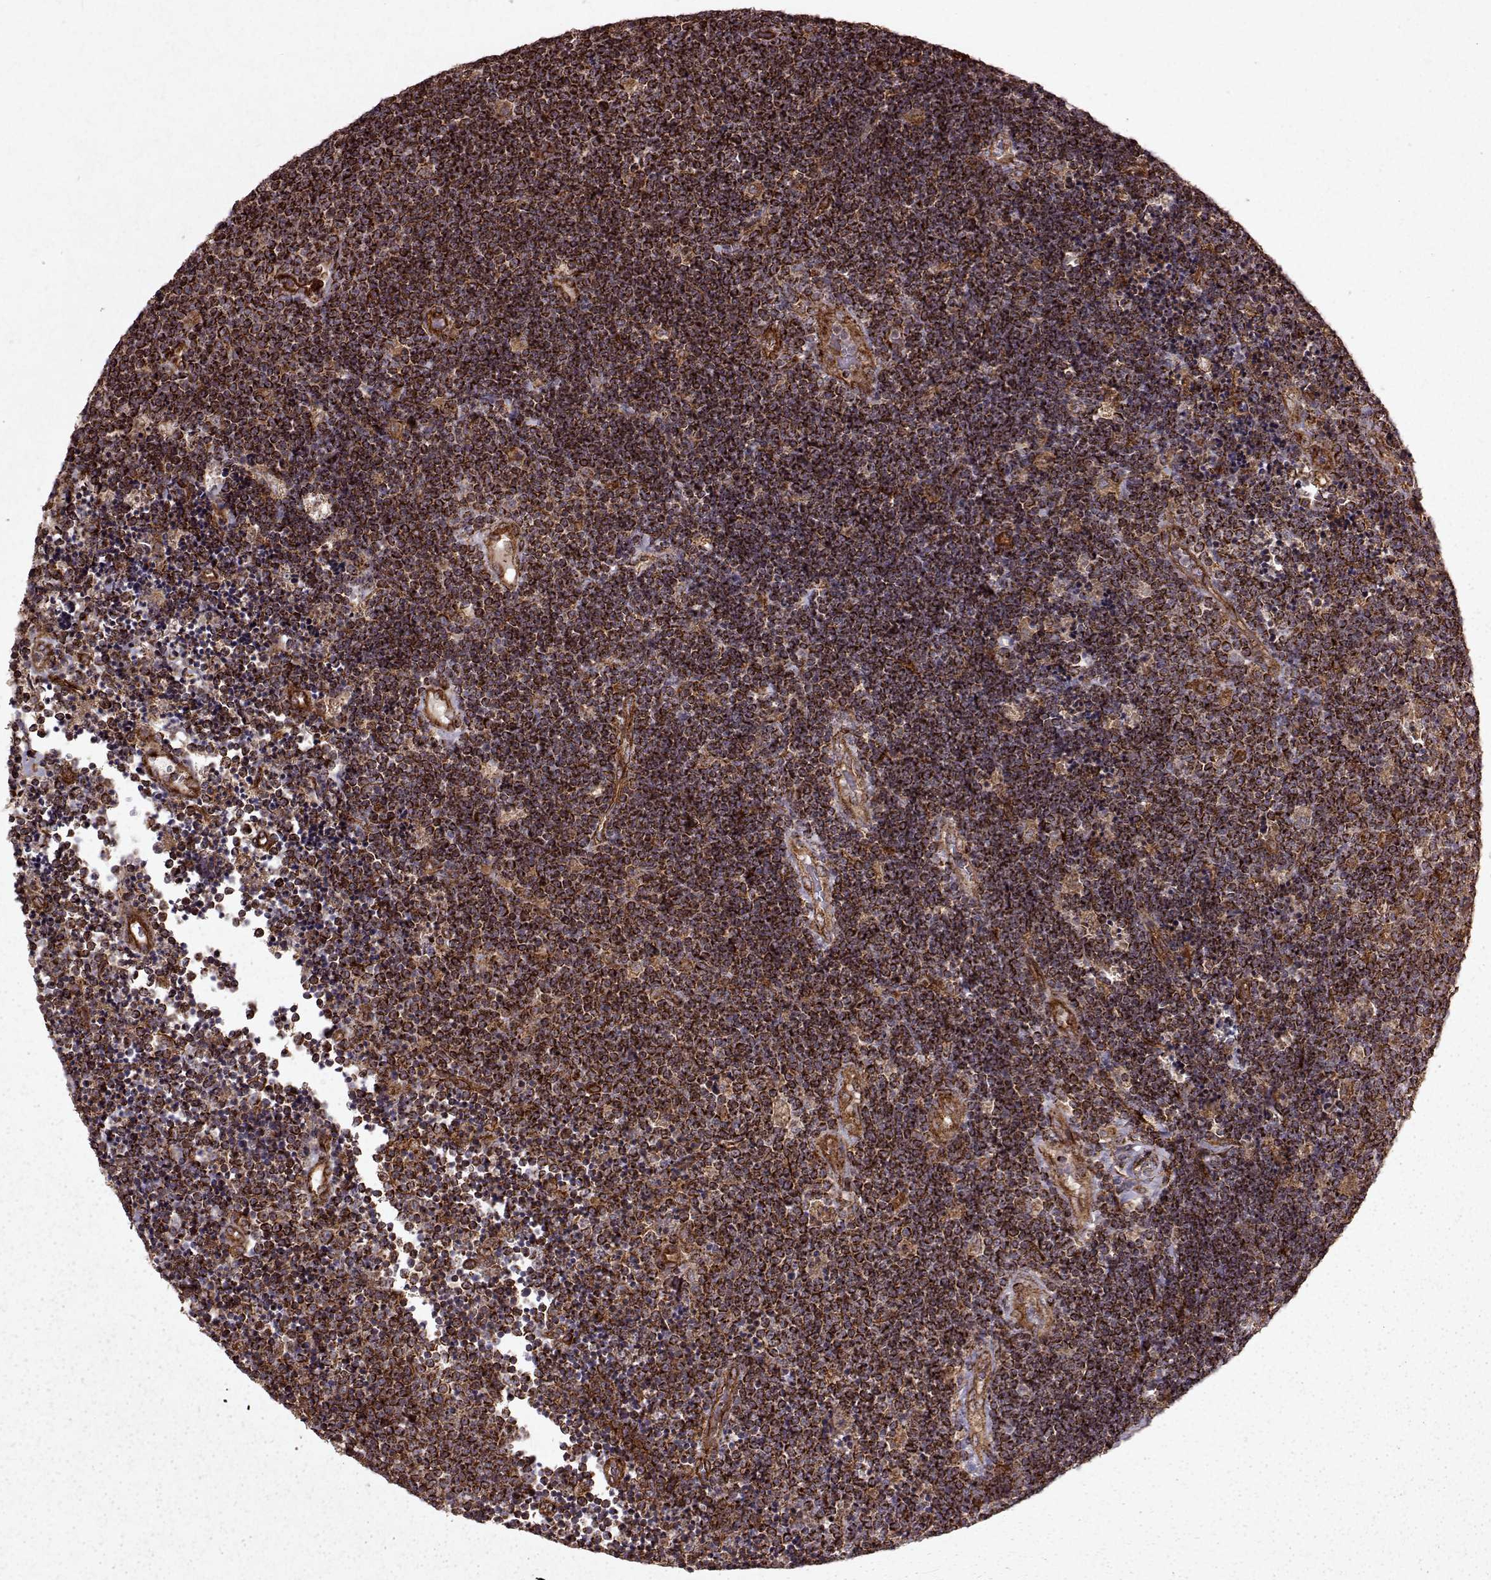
{"staining": {"intensity": "strong", "quantity": ">75%", "location": "cytoplasmic/membranous"}, "tissue": "lymphoma", "cell_type": "Tumor cells", "image_type": "cancer", "snomed": [{"axis": "morphology", "description": "Malignant lymphoma, non-Hodgkin's type, Low grade"}, {"axis": "topography", "description": "Brain"}], "caption": "A brown stain labels strong cytoplasmic/membranous positivity of a protein in human lymphoma tumor cells. (brown staining indicates protein expression, while blue staining denotes nuclei).", "gene": "FXN", "patient": {"sex": "female", "age": 66}}